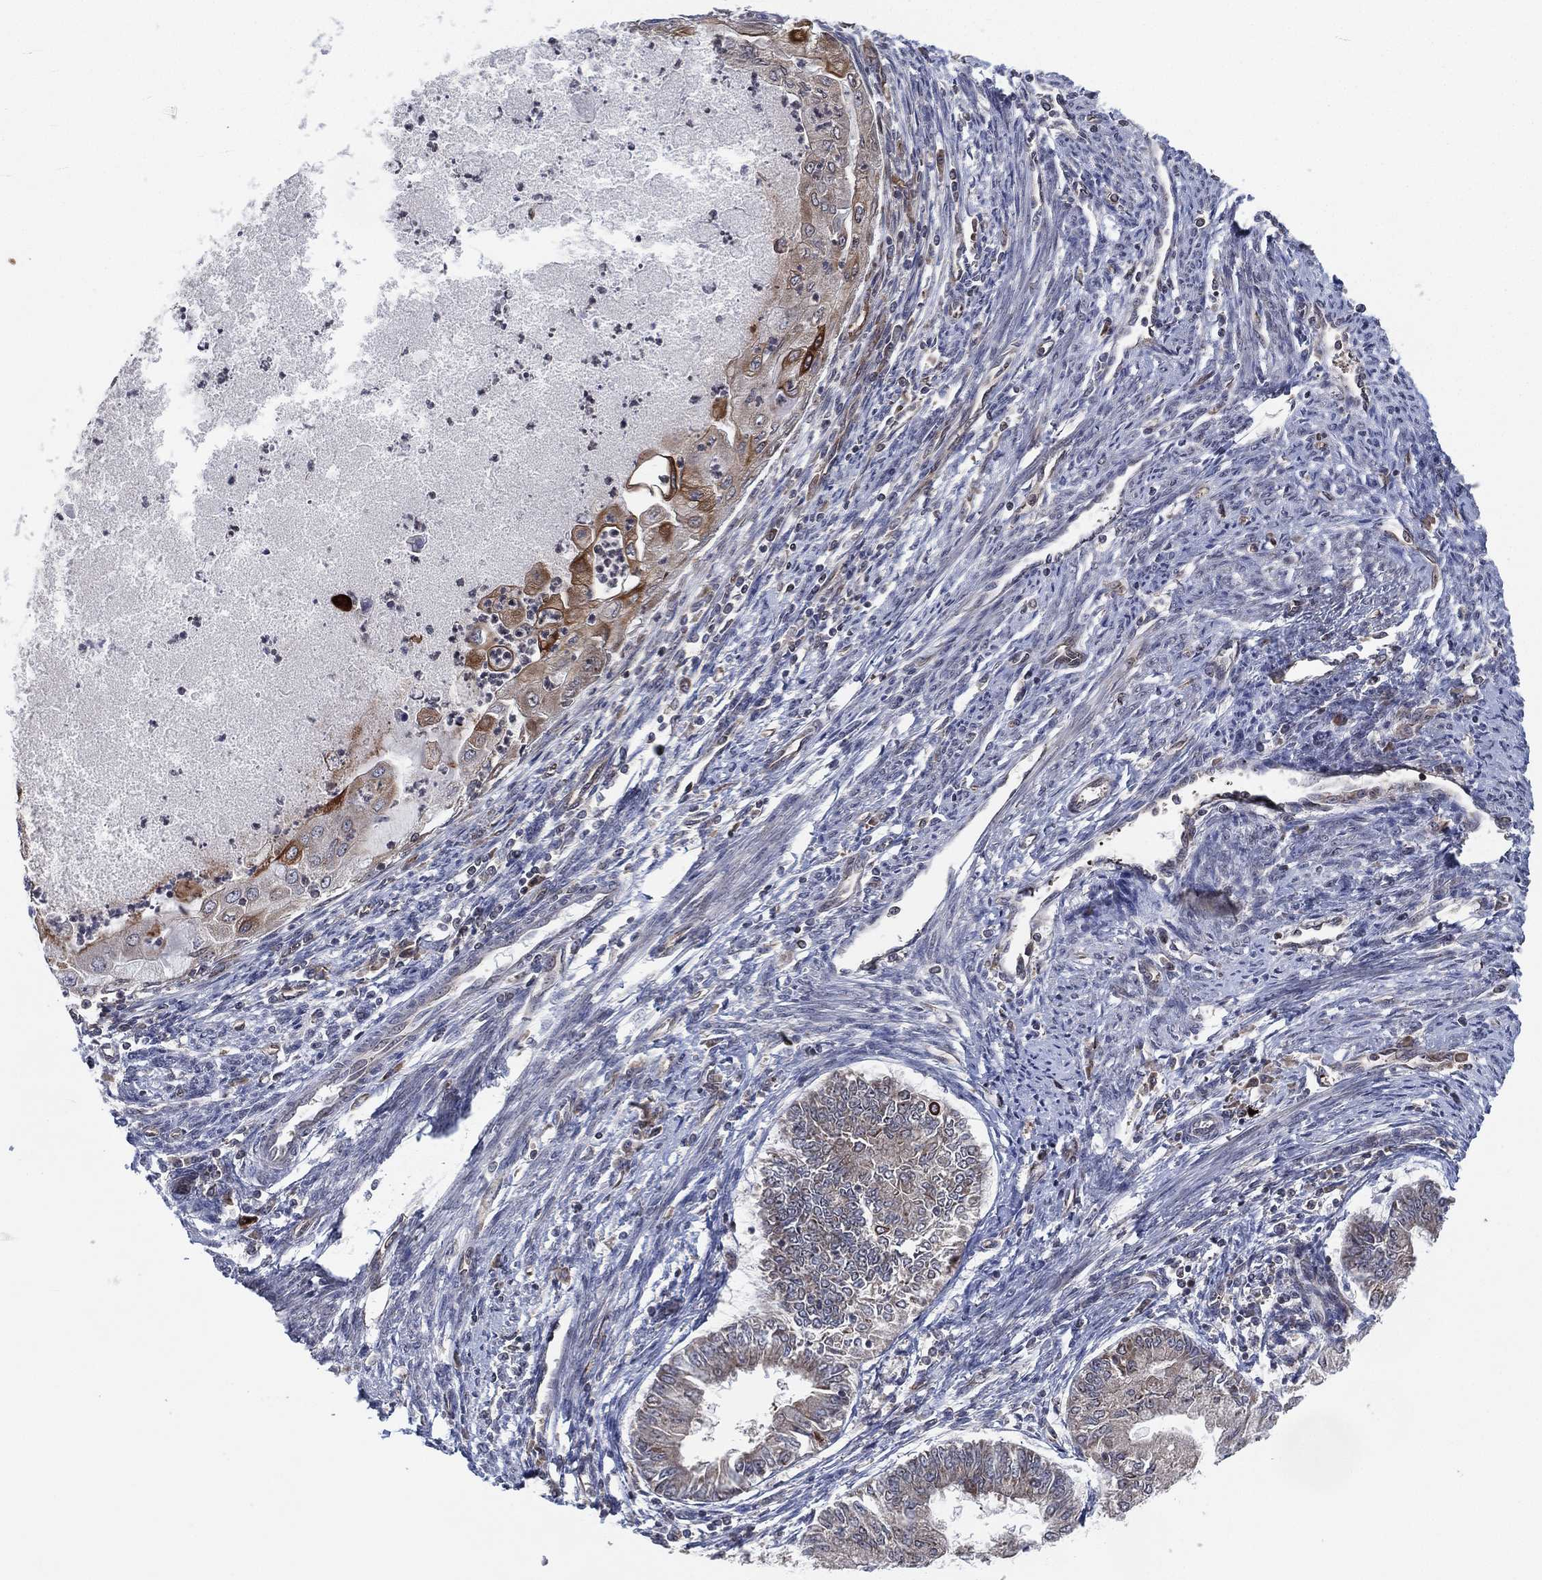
{"staining": {"intensity": "moderate", "quantity": "<25%", "location": "cytoplasmic/membranous"}, "tissue": "endometrial cancer", "cell_type": "Tumor cells", "image_type": "cancer", "snomed": [{"axis": "morphology", "description": "Adenocarcinoma, NOS"}, {"axis": "topography", "description": "Endometrium"}], "caption": "Adenocarcinoma (endometrial) stained with a brown dye exhibits moderate cytoplasmic/membranous positive positivity in about <25% of tumor cells.", "gene": "TMCO1", "patient": {"sex": "female", "age": 59}}